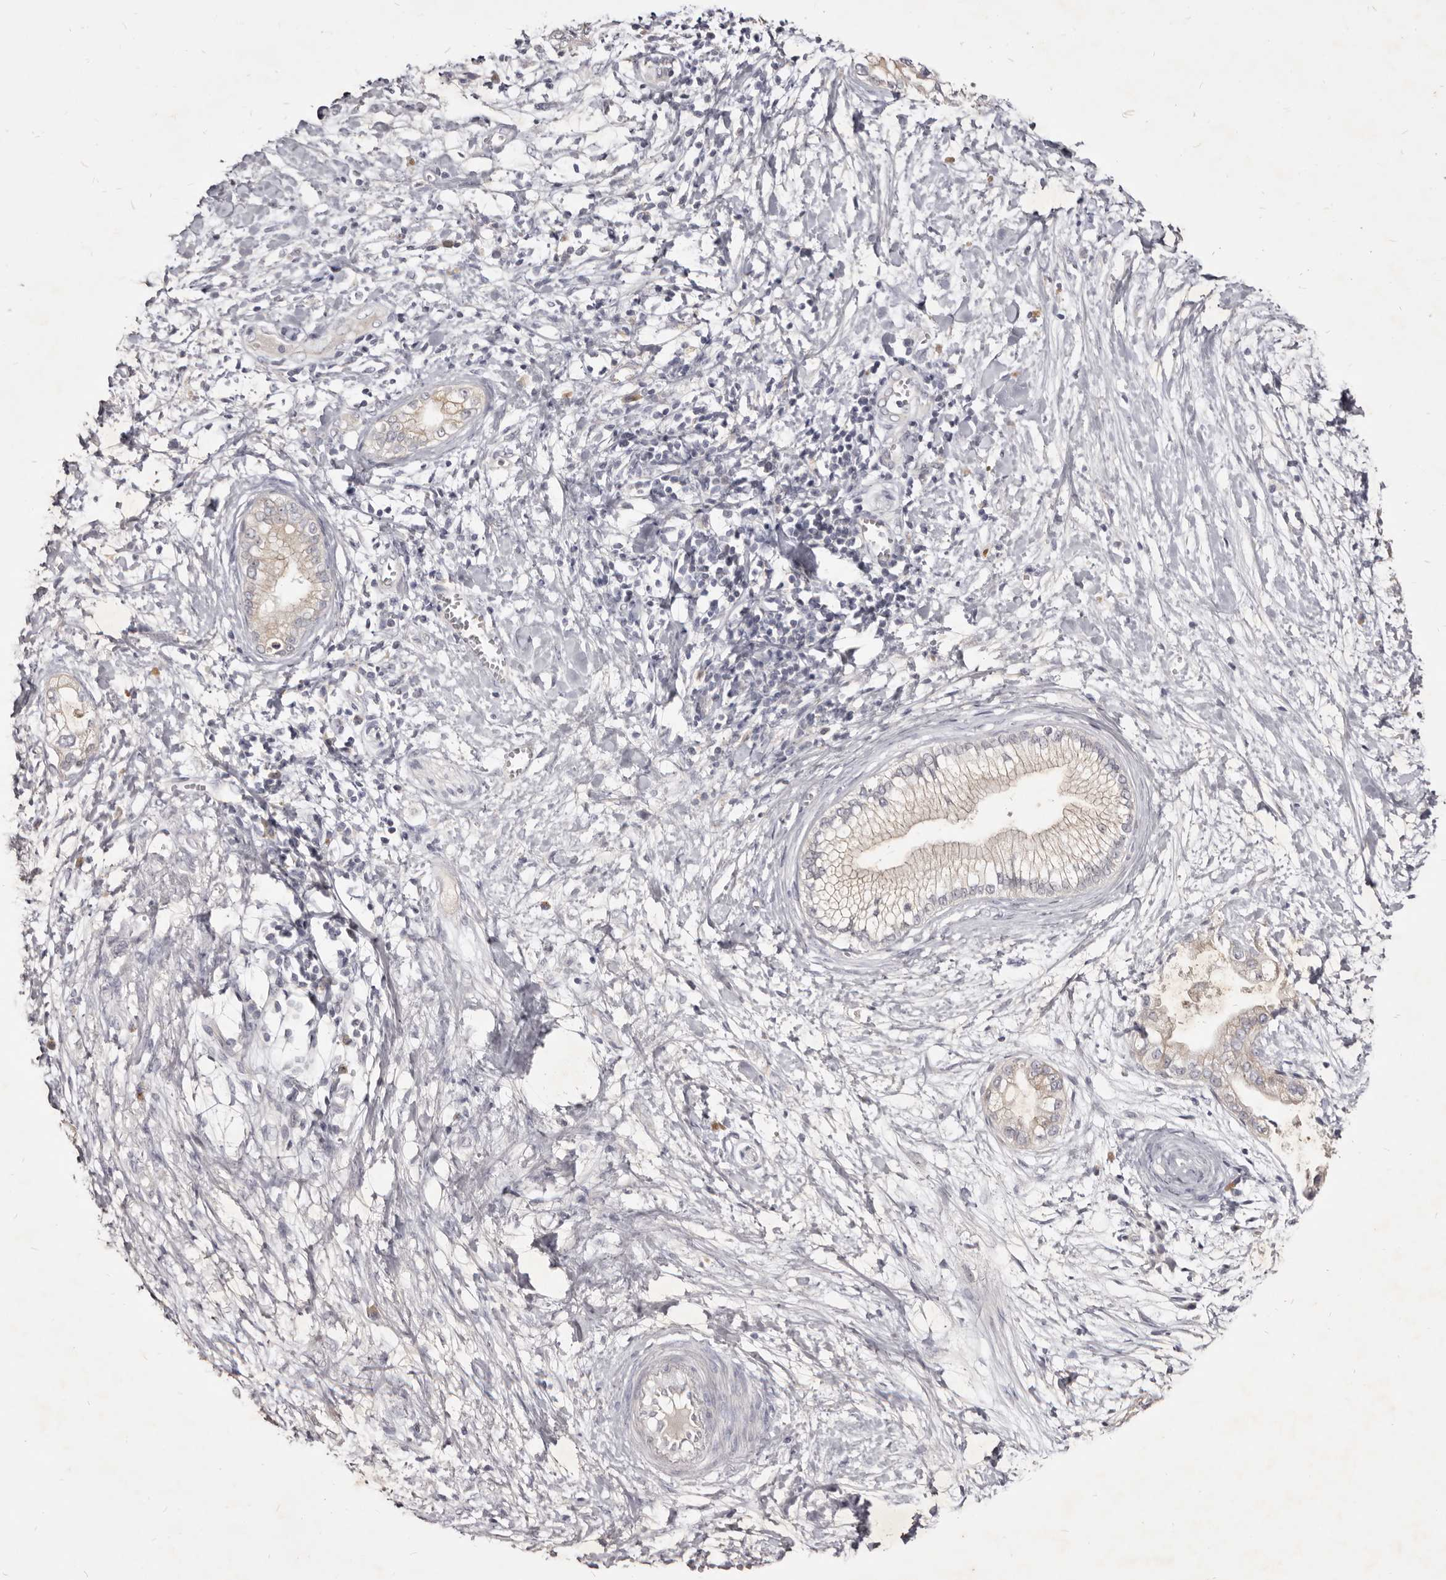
{"staining": {"intensity": "weak", "quantity": "<25%", "location": "cytoplasmic/membranous"}, "tissue": "pancreatic cancer", "cell_type": "Tumor cells", "image_type": "cancer", "snomed": [{"axis": "morphology", "description": "Adenocarcinoma, NOS"}, {"axis": "topography", "description": "Pancreas"}], "caption": "Immunohistochemistry (IHC) histopathology image of neoplastic tissue: human adenocarcinoma (pancreatic) stained with DAB (3,3'-diaminobenzidine) reveals no significant protein expression in tumor cells.", "gene": "KIF2B", "patient": {"sex": "male", "age": 68}}